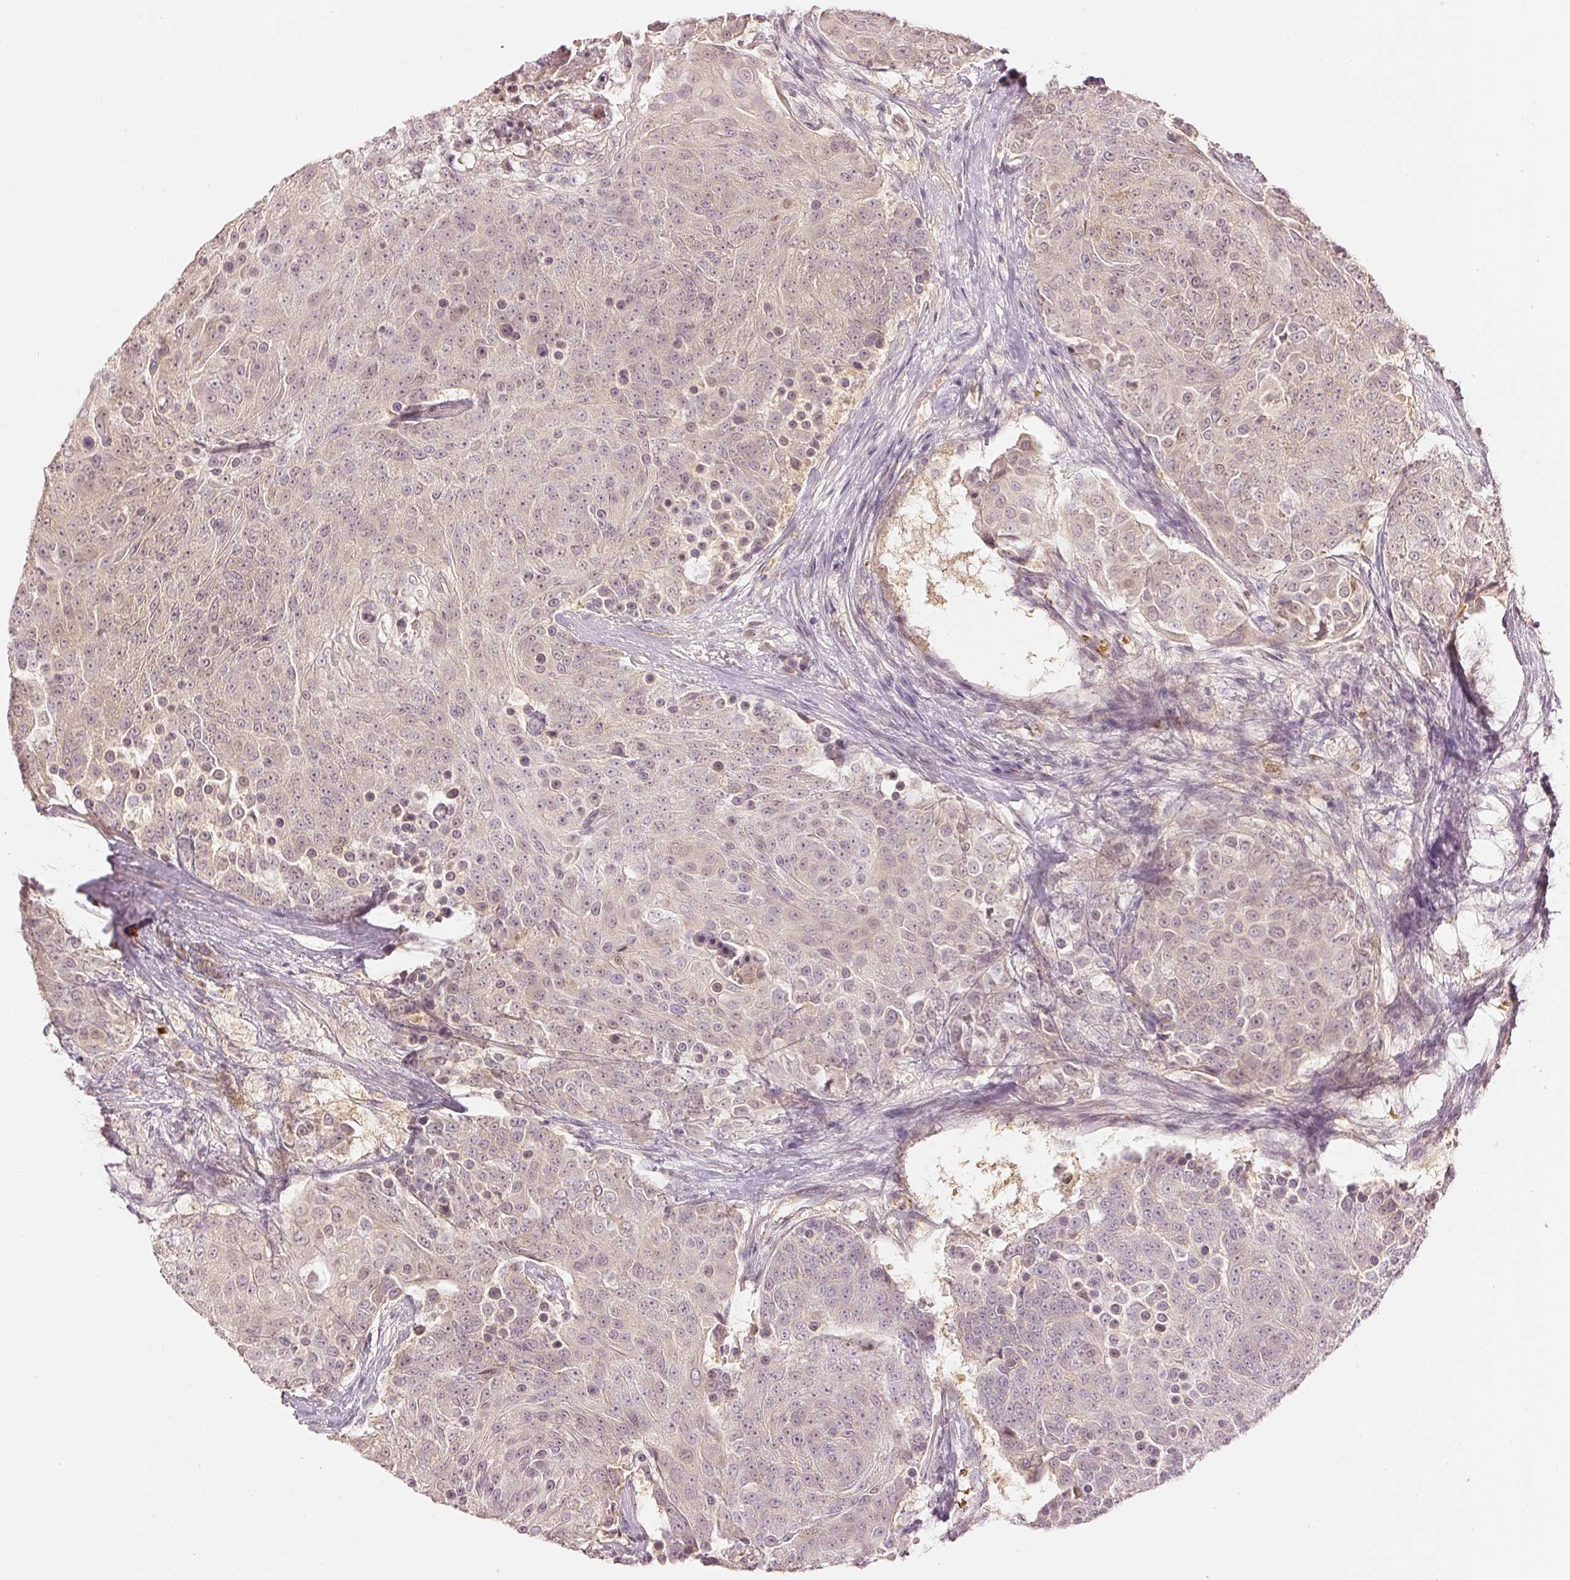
{"staining": {"intensity": "weak", "quantity": "25%-75%", "location": "cytoplasmic/membranous,nuclear"}, "tissue": "urothelial cancer", "cell_type": "Tumor cells", "image_type": "cancer", "snomed": [{"axis": "morphology", "description": "Urothelial carcinoma, High grade"}, {"axis": "topography", "description": "Urinary bladder"}], "caption": "This micrograph reveals immunohistochemistry staining of human urothelial cancer, with low weak cytoplasmic/membranous and nuclear positivity in approximately 25%-75% of tumor cells.", "gene": "GZMA", "patient": {"sex": "female", "age": 63}}